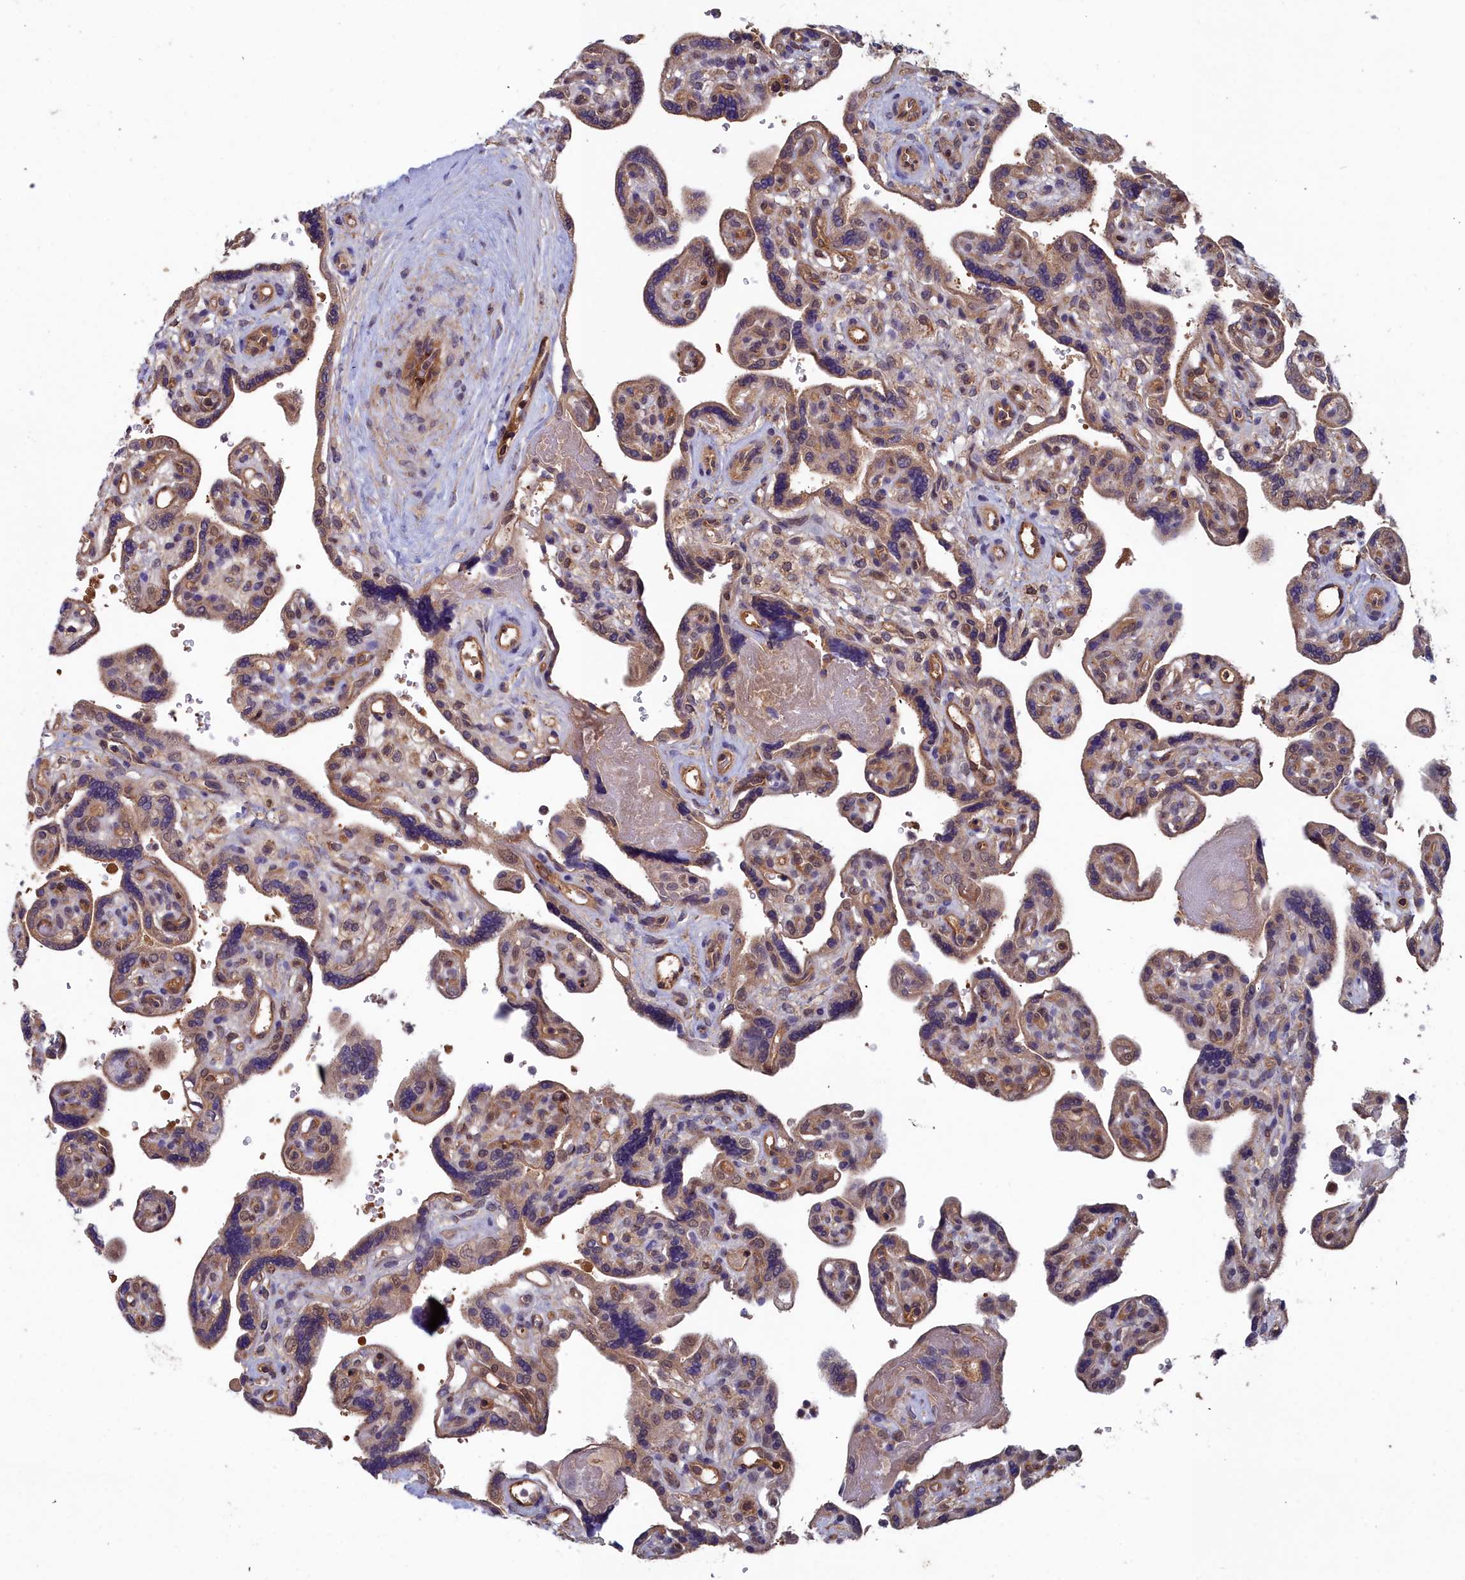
{"staining": {"intensity": "weak", "quantity": ">75%", "location": "cytoplasmic/membranous"}, "tissue": "placenta", "cell_type": "Trophoblastic cells", "image_type": "normal", "snomed": [{"axis": "morphology", "description": "Normal tissue, NOS"}, {"axis": "topography", "description": "Placenta"}], "caption": "The immunohistochemical stain shows weak cytoplasmic/membranous expression in trophoblastic cells of benign placenta.", "gene": "GFRA2", "patient": {"sex": "female", "age": 39}}